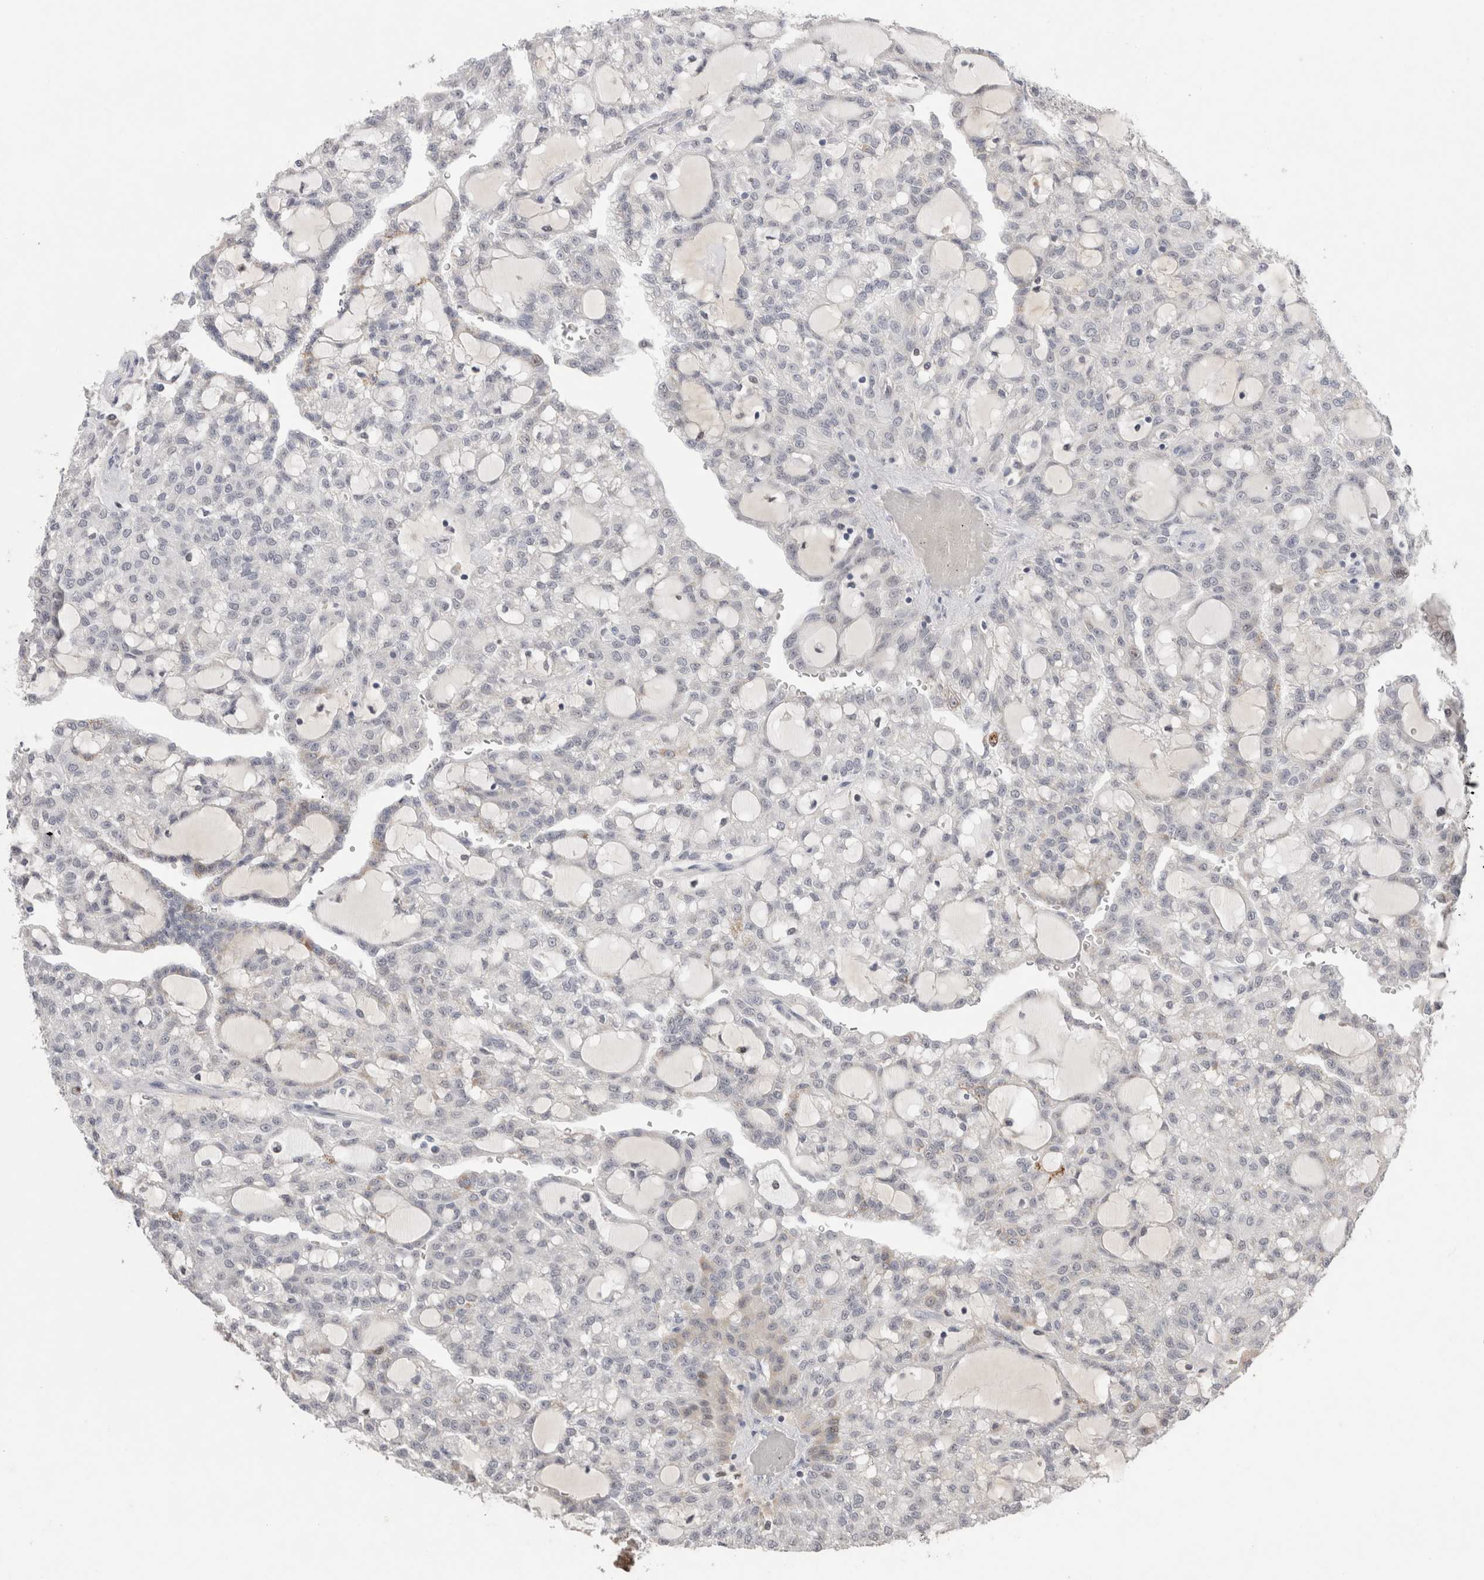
{"staining": {"intensity": "negative", "quantity": "none", "location": "none"}, "tissue": "renal cancer", "cell_type": "Tumor cells", "image_type": "cancer", "snomed": [{"axis": "morphology", "description": "Adenocarcinoma, NOS"}, {"axis": "topography", "description": "Kidney"}], "caption": "DAB immunohistochemical staining of renal cancer exhibits no significant expression in tumor cells.", "gene": "AGMAT", "patient": {"sex": "male", "age": 63}}